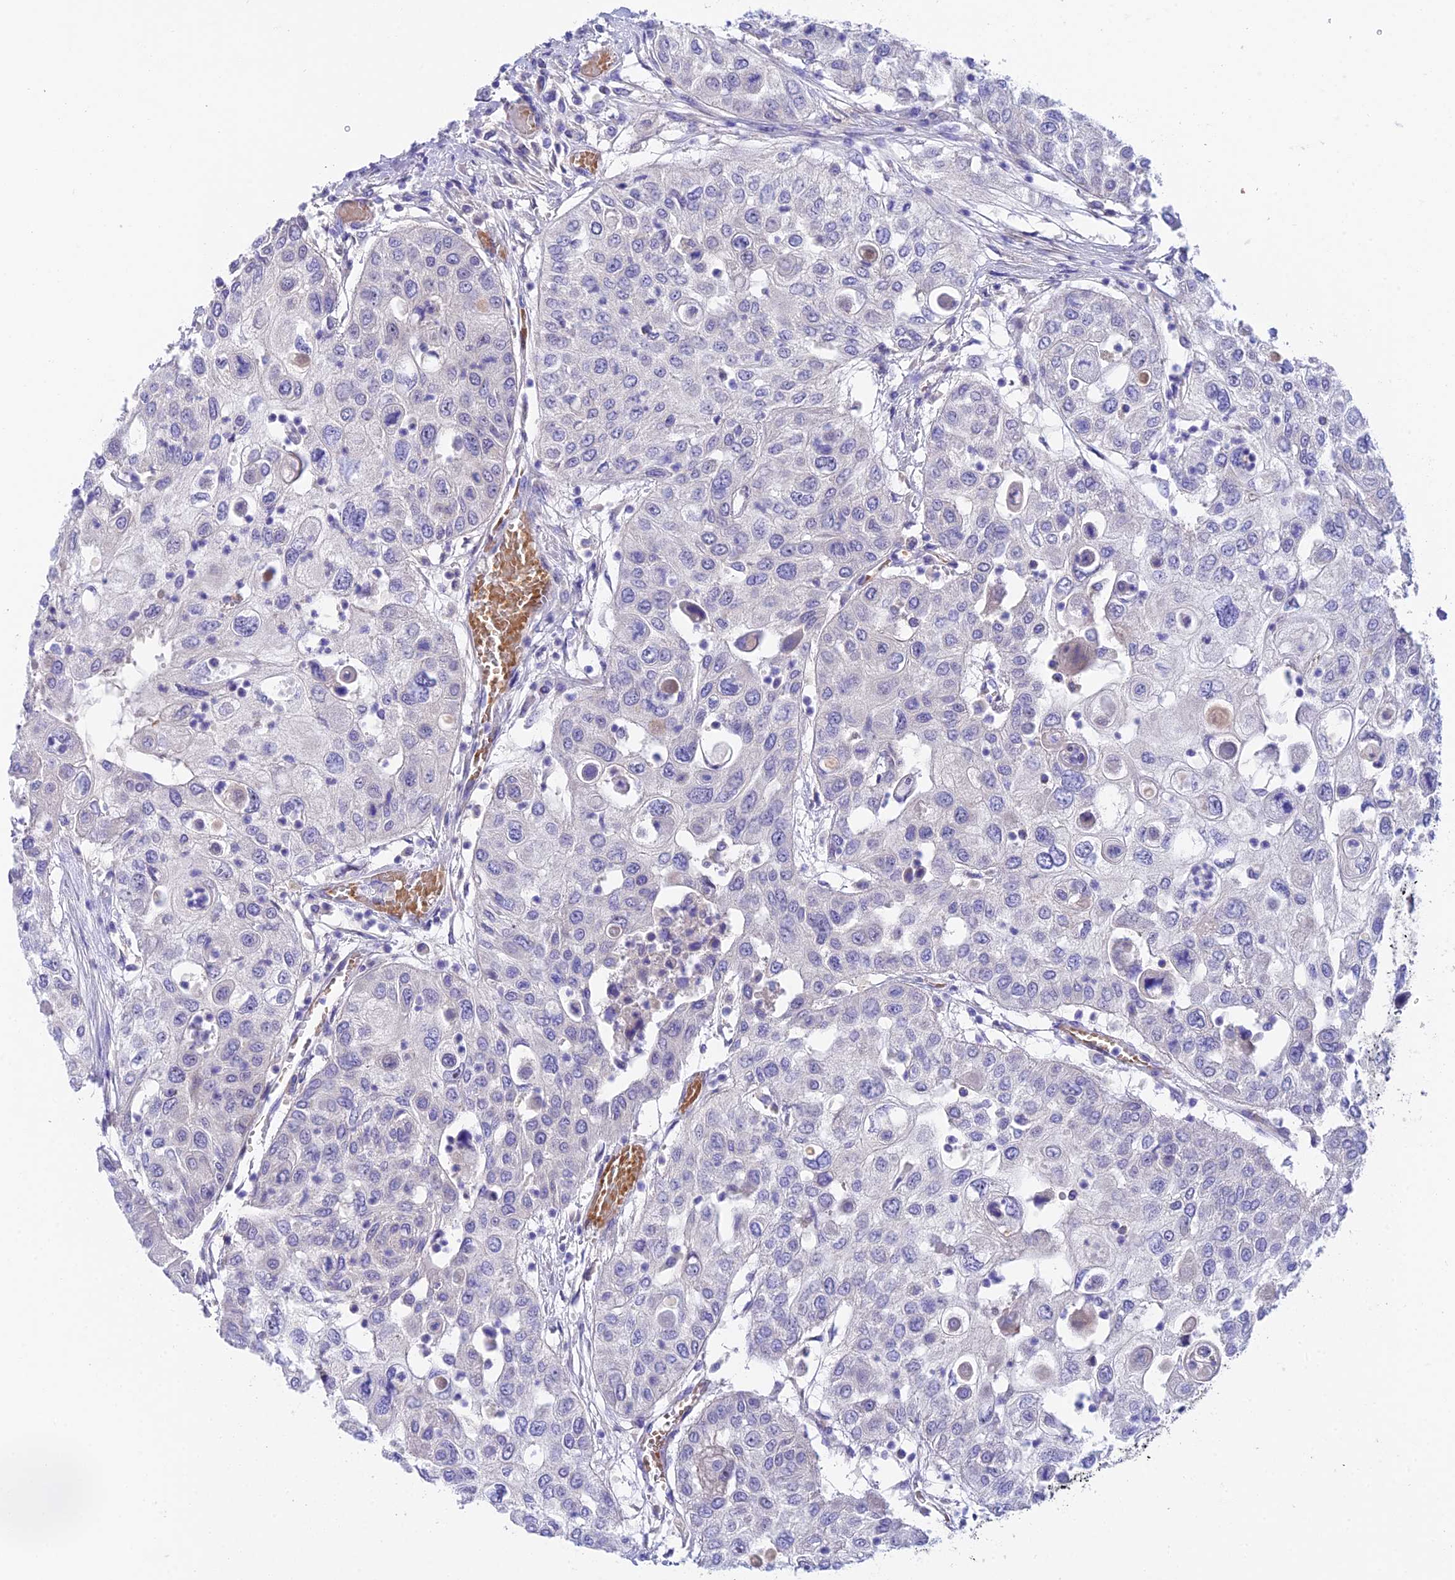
{"staining": {"intensity": "negative", "quantity": "none", "location": "none"}, "tissue": "urothelial cancer", "cell_type": "Tumor cells", "image_type": "cancer", "snomed": [{"axis": "morphology", "description": "Urothelial carcinoma, High grade"}, {"axis": "topography", "description": "Urinary bladder"}], "caption": "Immunohistochemistry of human urothelial cancer reveals no positivity in tumor cells.", "gene": "DUSP29", "patient": {"sex": "female", "age": 79}}